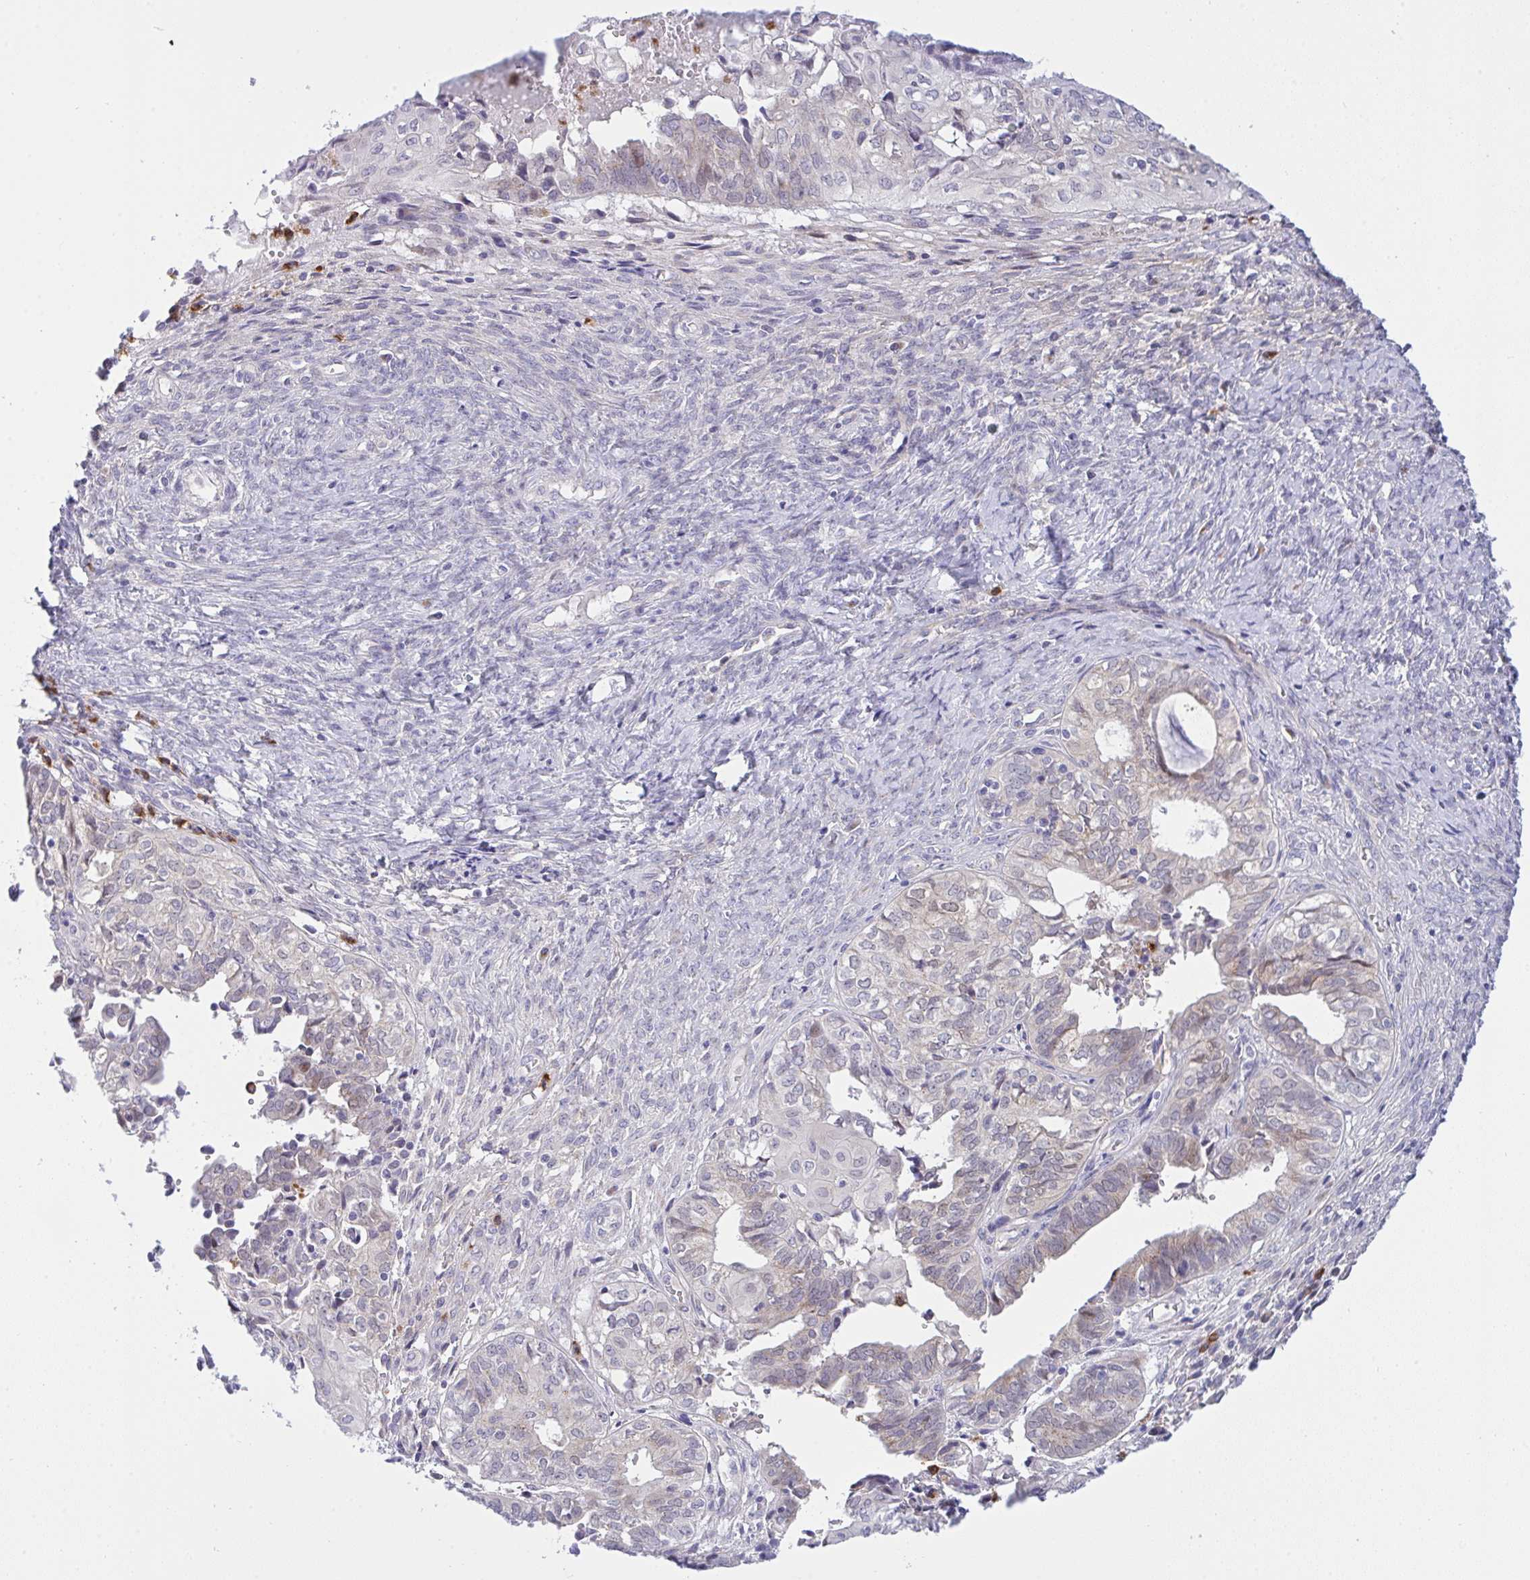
{"staining": {"intensity": "negative", "quantity": "none", "location": "none"}, "tissue": "ovarian cancer", "cell_type": "Tumor cells", "image_type": "cancer", "snomed": [{"axis": "morphology", "description": "Carcinoma, endometroid"}, {"axis": "topography", "description": "Ovary"}], "caption": "This micrograph is of ovarian endometroid carcinoma stained with immunohistochemistry (IHC) to label a protein in brown with the nuclei are counter-stained blue. There is no positivity in tumor cells.", "gene": "ZNF554", "patient": {"sex": "female", "age": 64}}